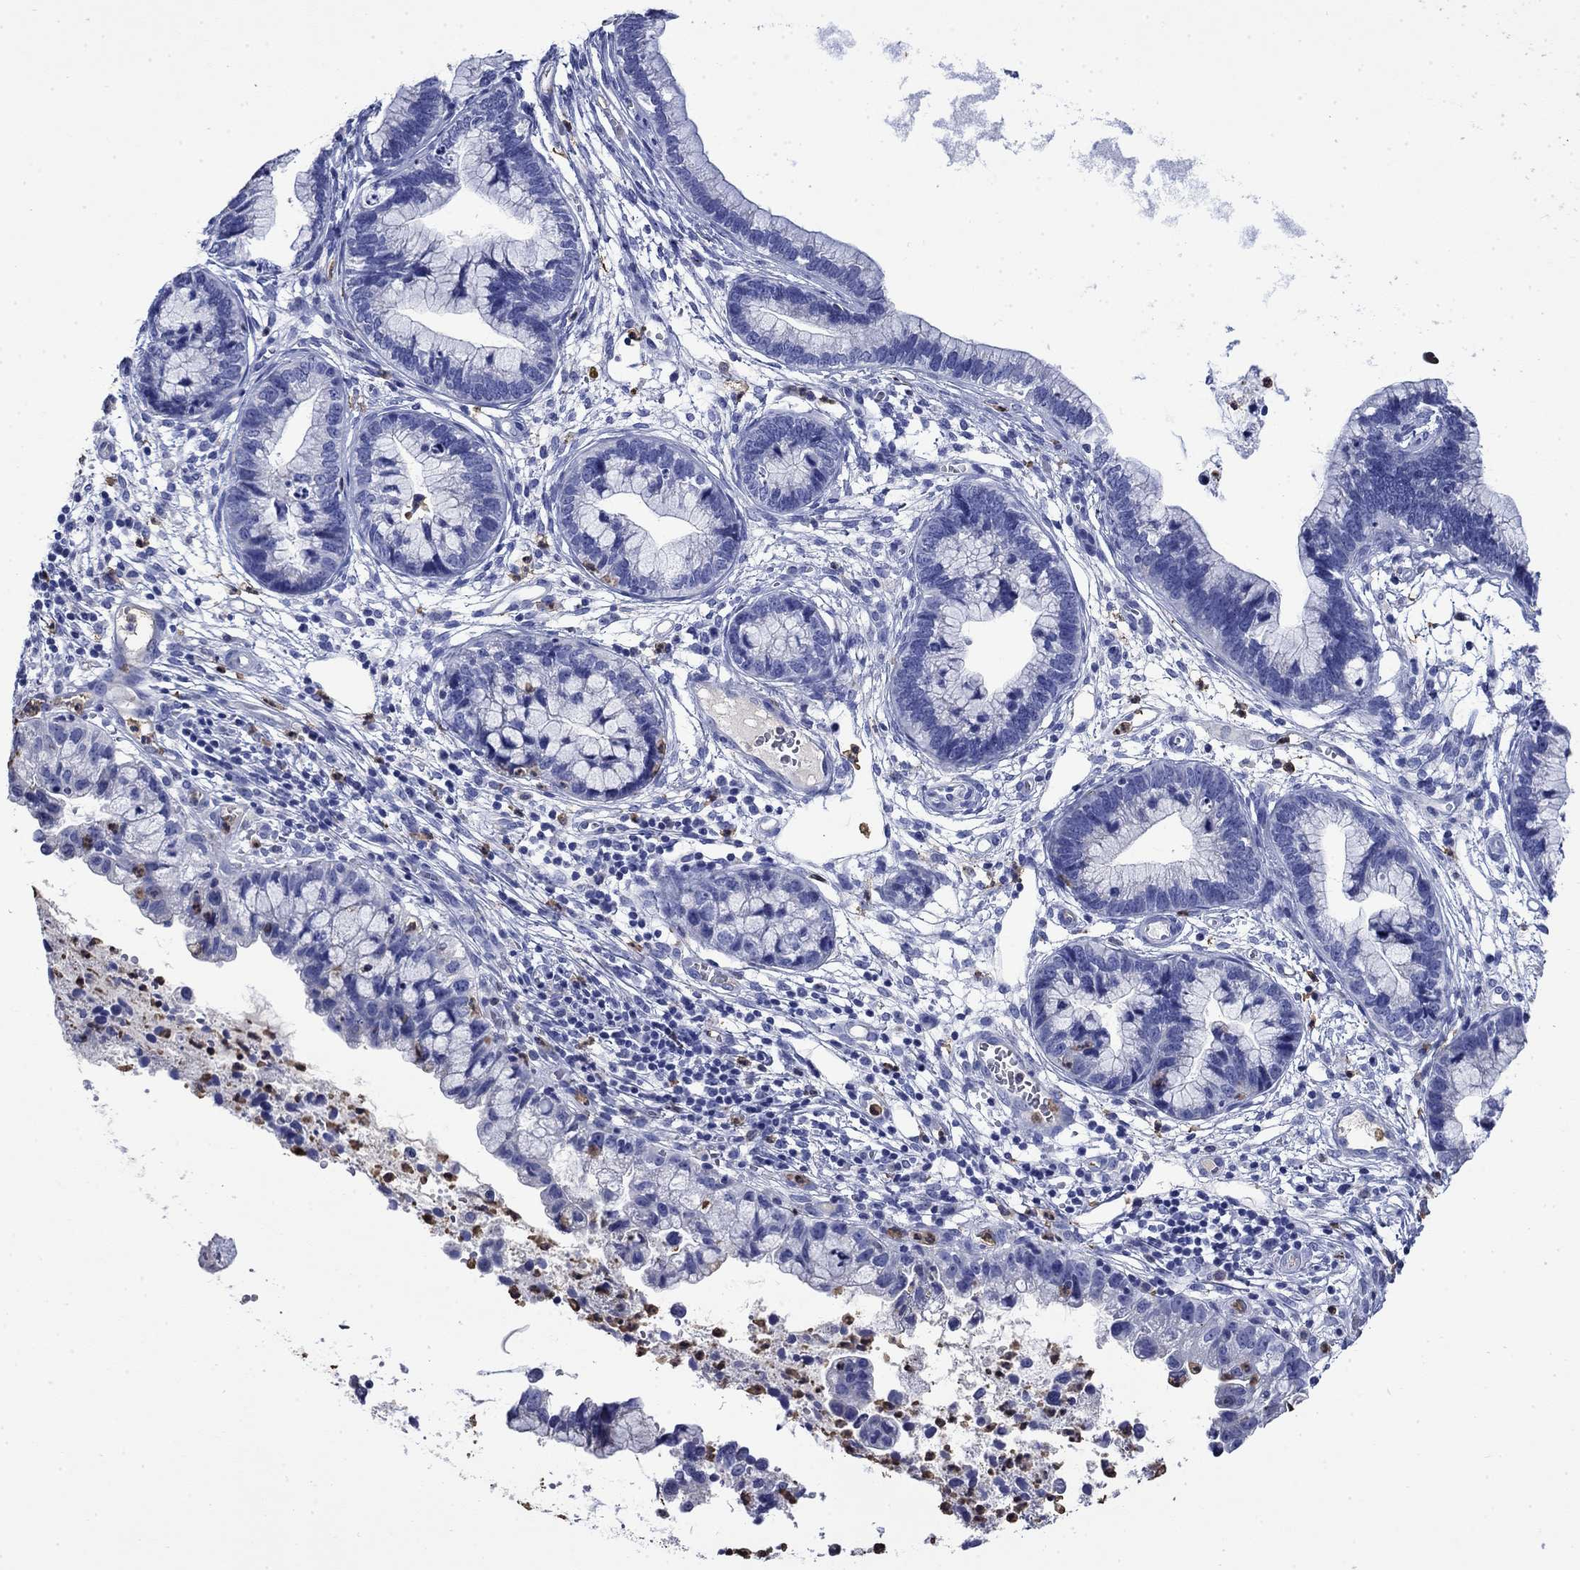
{"staining": {"intensity": "negative", "quantity": "none", "location": "none"}, "tissue": "cervical cancer", "cell_type": "Tumor cells", "image_type": "cancer", "snomed": [{"axis": "morphology", "description": "Adenocarcinoma, NOS"}, {"axis": "topography", "description": "Cervix"}], "caption": "An immunohistochemistry micrograph of adenocarcinoma (cervical) is shown. There is no staining in tumor cells of adenocarcinoma (cervical). Brightfield microscopy of IHC stained with DAB (3,3'-diaminobenzidine) (brown) and hematoxylin (blue), captured at high magnification.", "gene": "TFR2", "patient": {"sex": "female", "age": 44}}